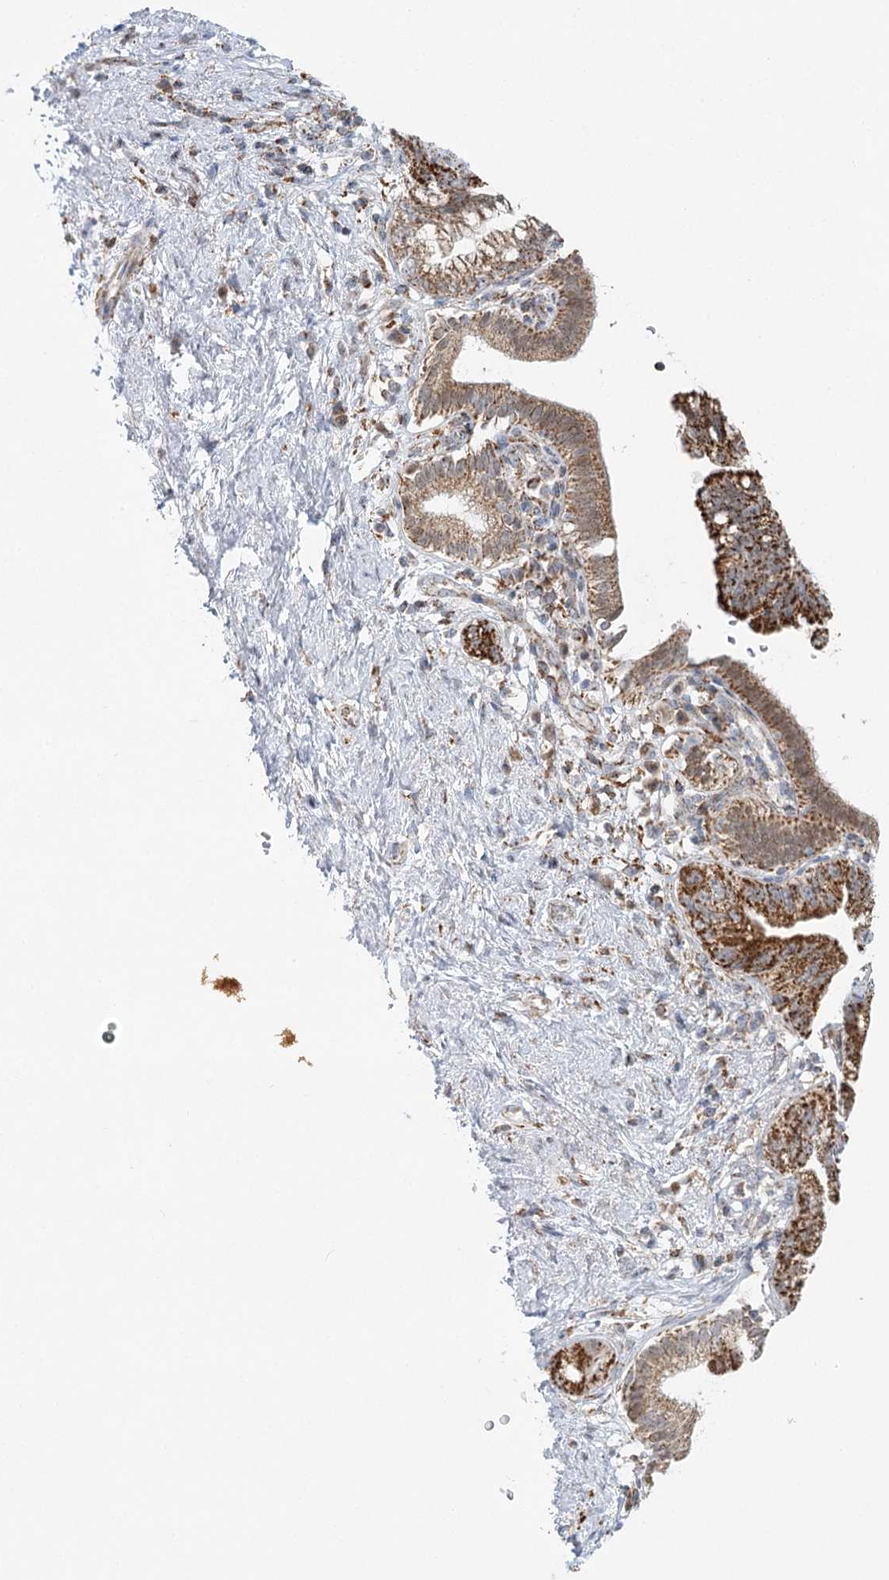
{"staining": {"intensity": "strong", "quantity": ">75%", "location": "cytoplasmic/membranous"}, "tissue": "pancreatic cancer", "cell_type": "Tumor cells", "image_type": "cancer", "snomed": [{"axis": "morphology", "description": "Adenocarcinoma, NOS"}, {"axis": "topography", "description": "Pancreas"}], "caption": "IHC staining of pancreatic cancer (adenocarcinoma), which reveals high levels of strong cytoplasmic/membranous expression in approximately >75% of tumor cells indicating strong cytoplasmic/membranous protein staining. The staining was performed using DAB (brown) for protein detection and nuclei were counterstained in hematoxylin (blue).", "gene": "TAS1R1", "patient": {"sex": "female", "age": 73}}